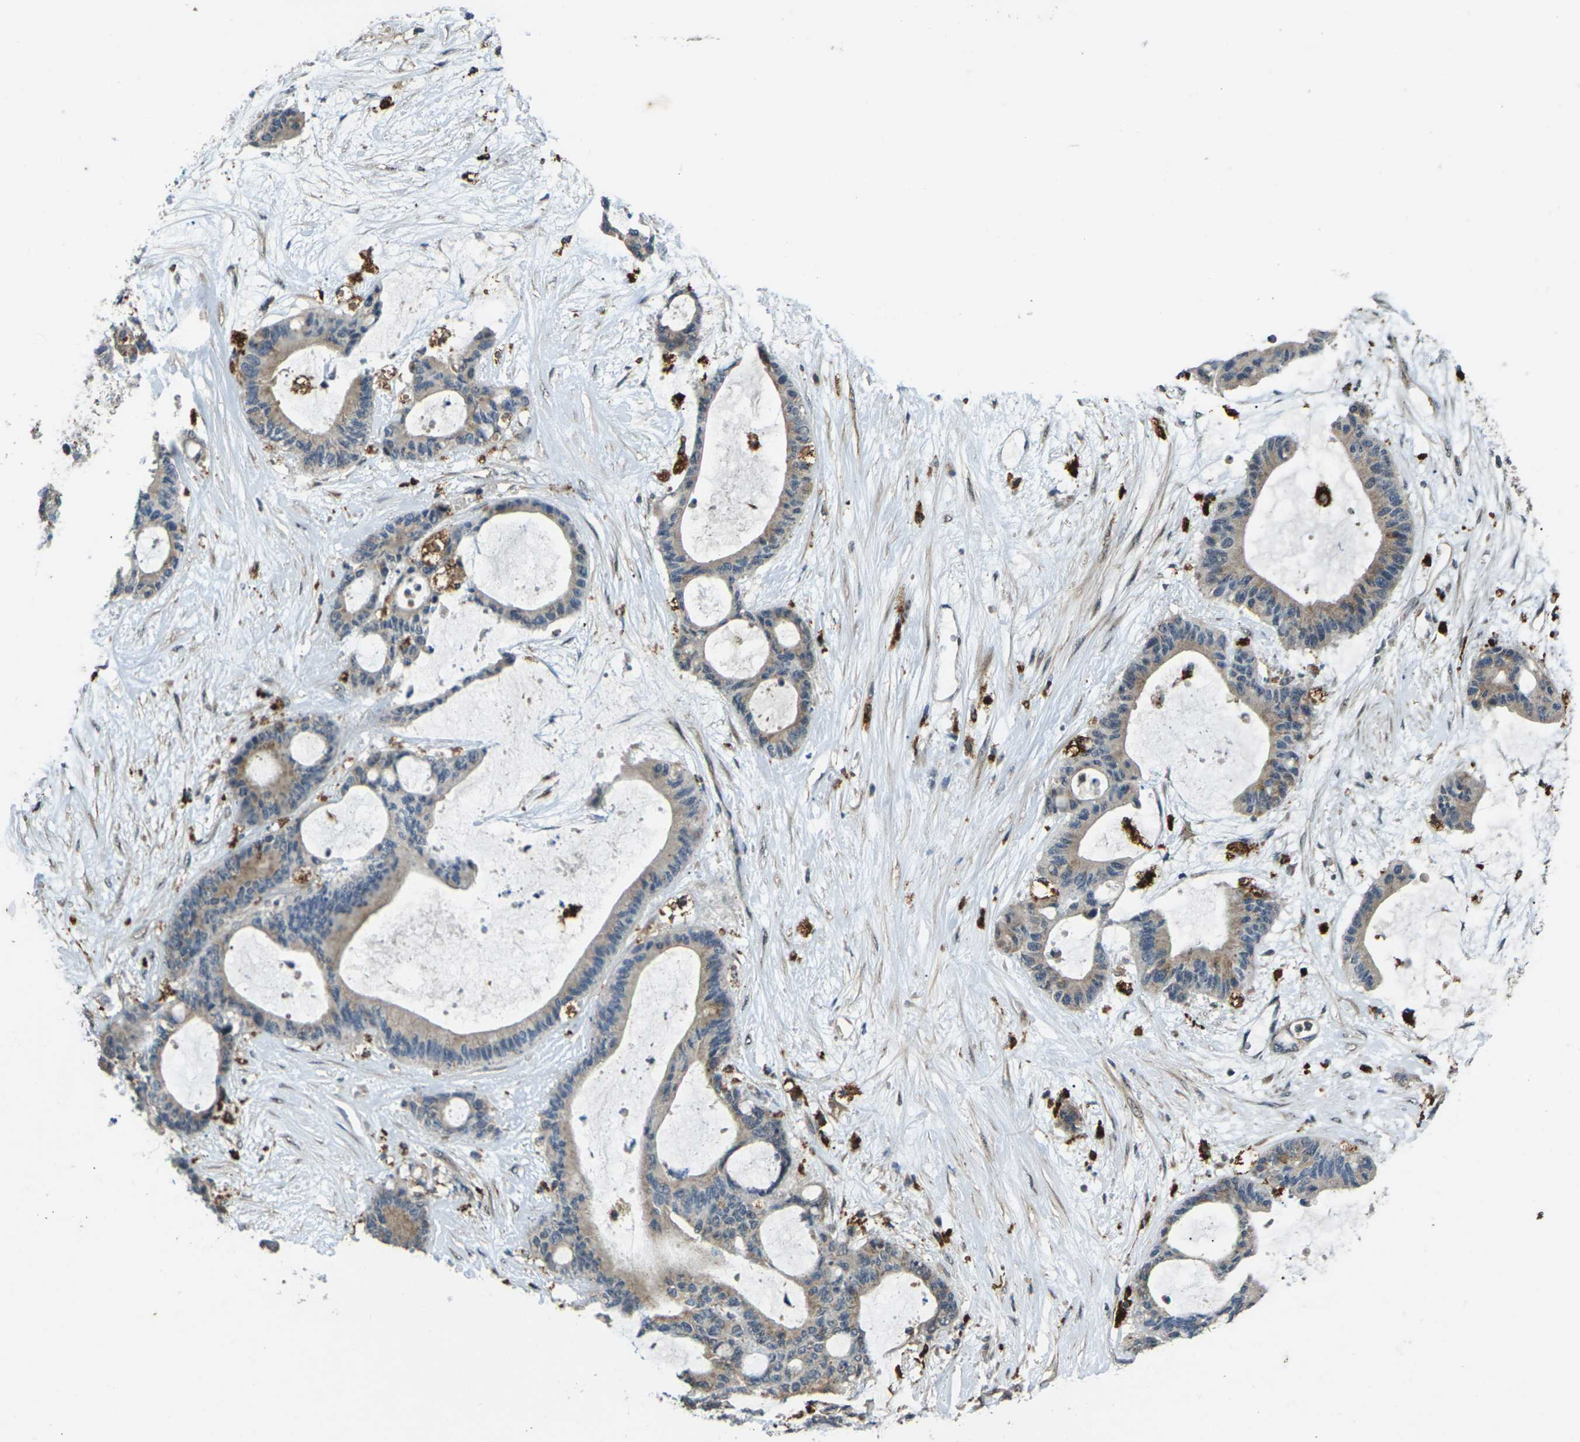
{"staining": {"intensity": "weak", "quantity": ">75%", "location": "cytoplasmic/membranous"}, "tissue": "liver cancer", "cell_type": "Tumor cells", "image_type": "cancer", "snomed": [{"axis": "morphology", "description": "Cholangiocarcinoma"}, {"axis": "topography", "description": "Liver"}], "caption": "This micrograph exhibits immunohistochemistry (IHC) staining of cholangiocarcinoma (liver), with low weak cytoplasmic/membranous expression in about >75% of tumor cells.", "gene": "SLC31A2", "patient": {"sex": "female", "age": 73}}